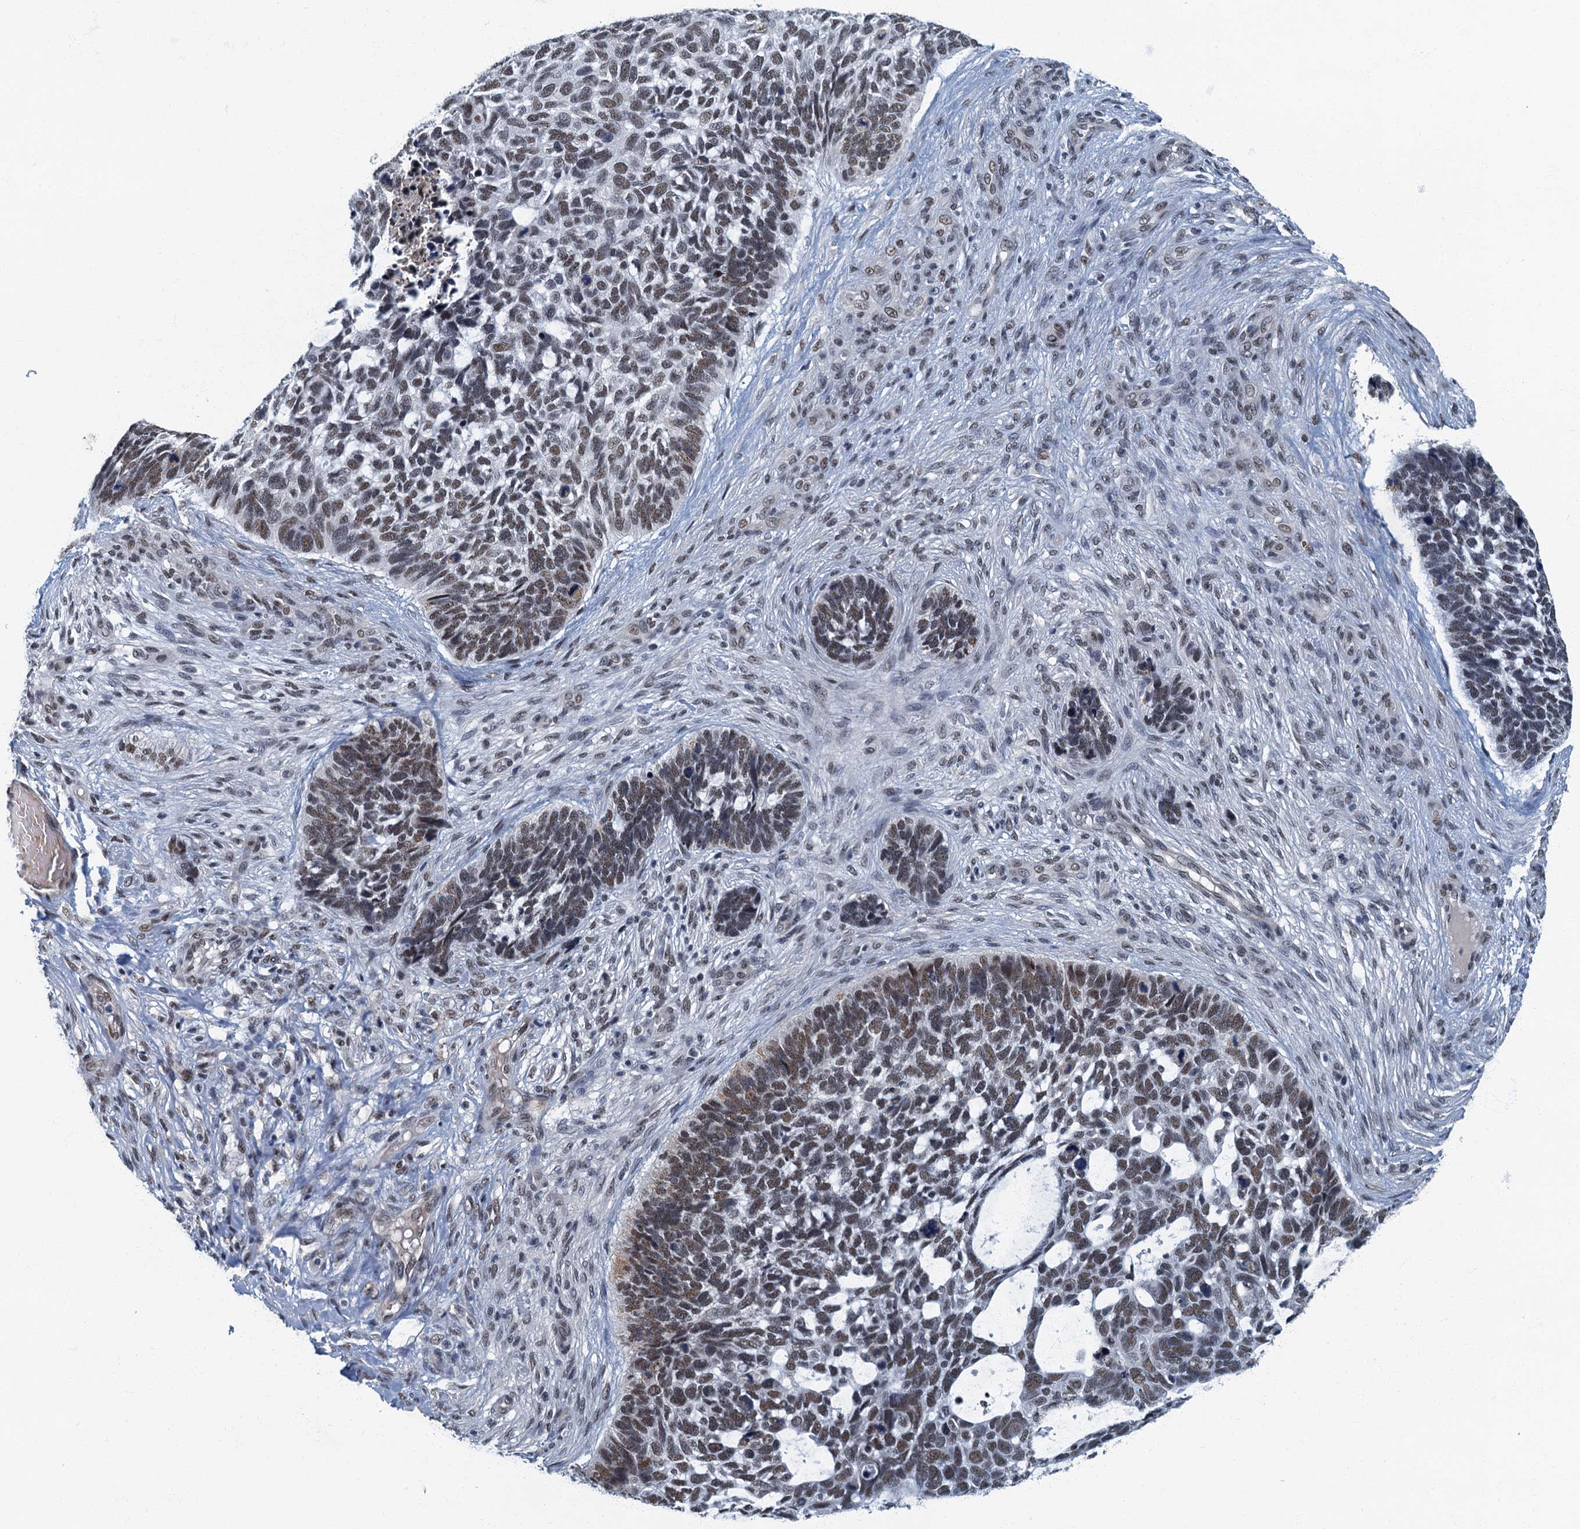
{"staining": {"intensity": "moderate", "quantity": ">75%", "location": "nuclear"}, "tissue": "skin cancer", "cell_type": "Tumor cells", "image_type": "cancer", "snomed": [{"axis": "morphology", "description": "Basal cell carcinoma"}, {"axis": "topography", "description": "Skin"}], "caption": "The micrograph shows immunohistochemical staining of skin cancer. There is moderate nuclear positivity is seen in about >75% of tumor cells. (brown staining indicates protein expression, while blue staining denotes nuclei).", "gene": "GADL1", "patient": {"sex": "male", "age": 88}}